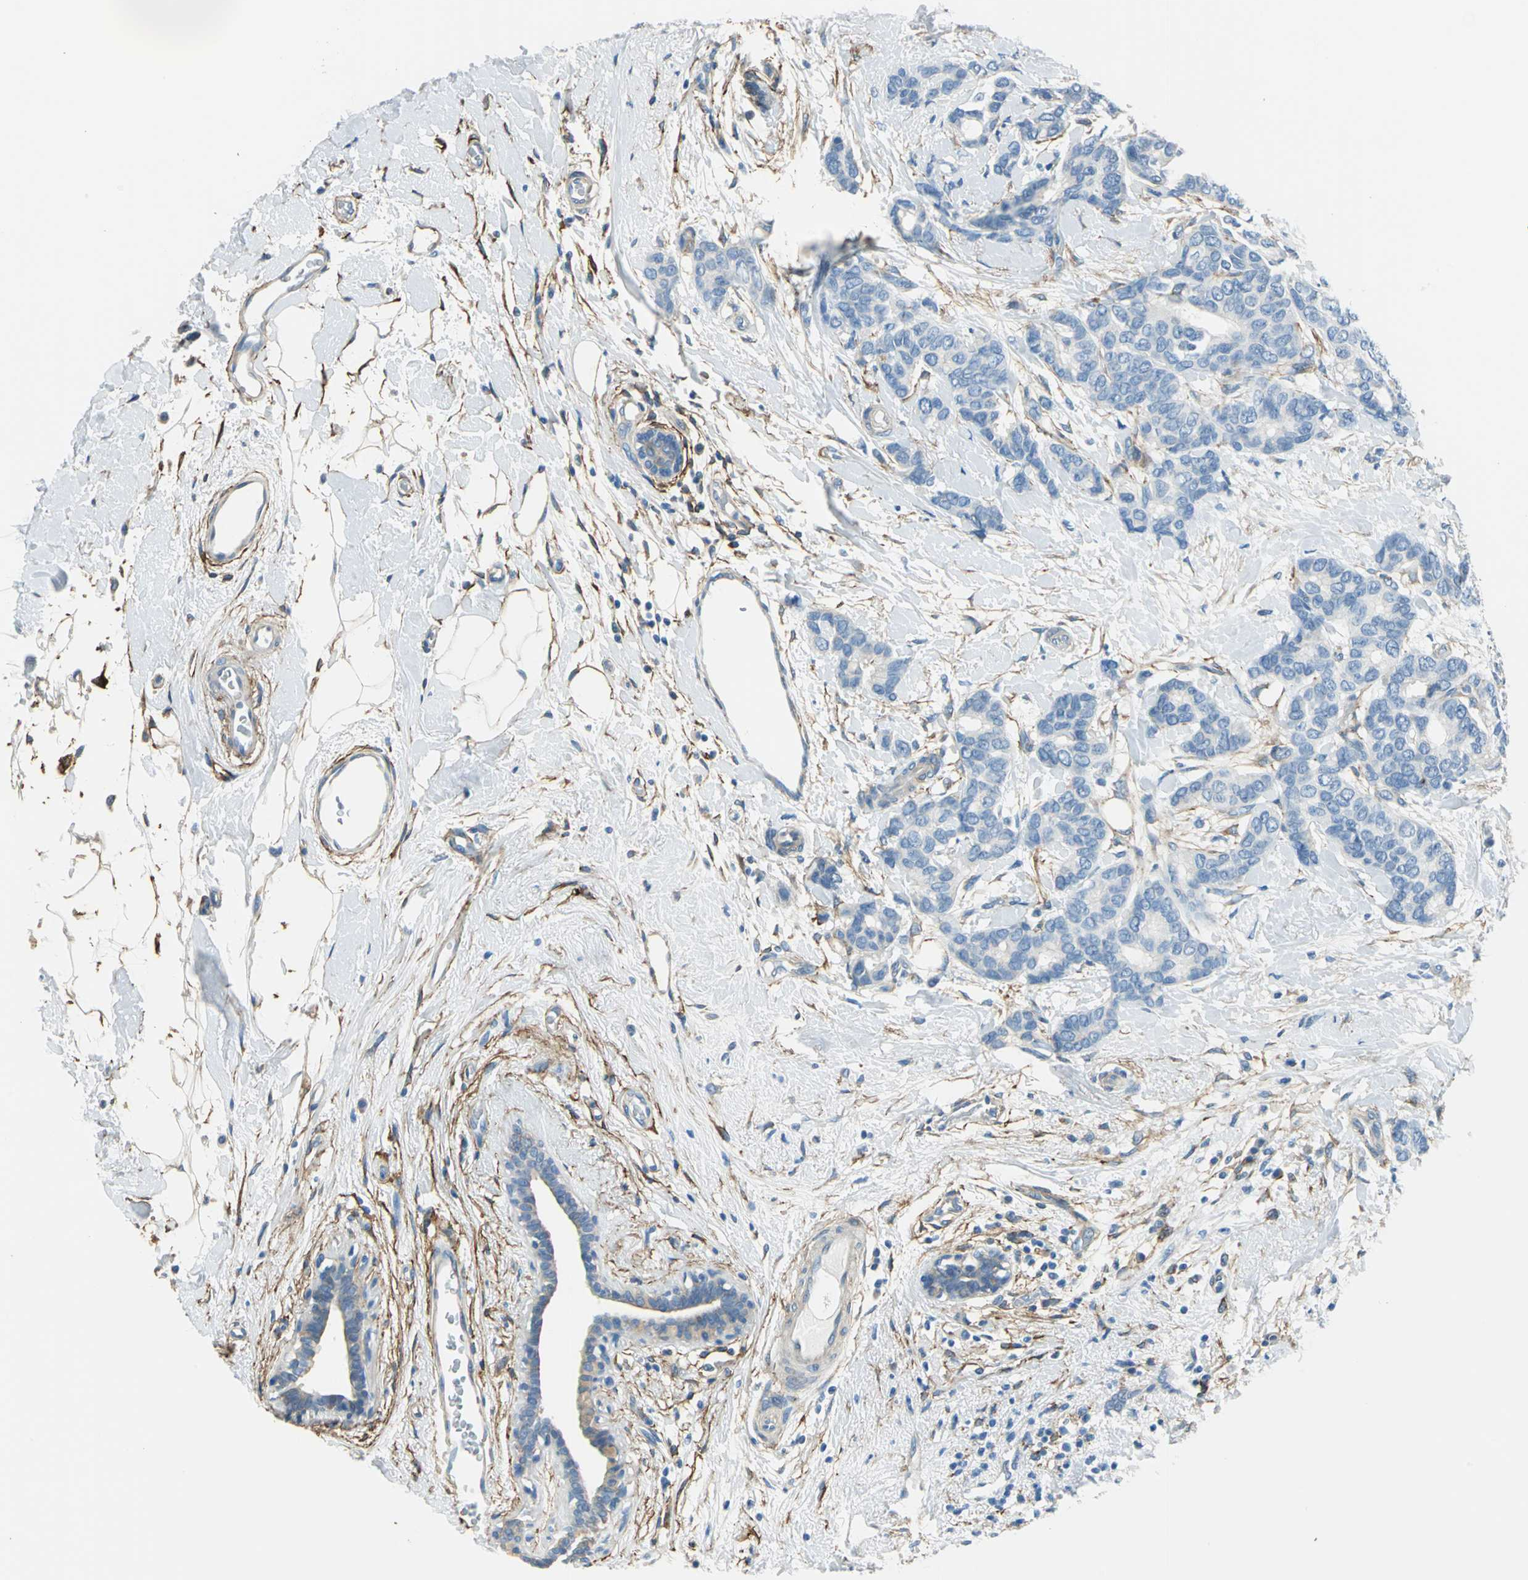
{"staining": {"intensity": "negative", "quantity": "none", "location": "none"}, "tissue": "breast cancer", "cell_type": "Tumor cells", "image_type": "cancer", "snomed": [{"axis": "morphology", "description": "Duct carcinoma"}, {"axis": "topography", "description": "Breast"}], "caption": "Human breast cancer stained for a protein using IHC exhibits no positivity in tumor cells.", "gene": "AKAP12", "patient": {"sex": "female", "age": 87}}